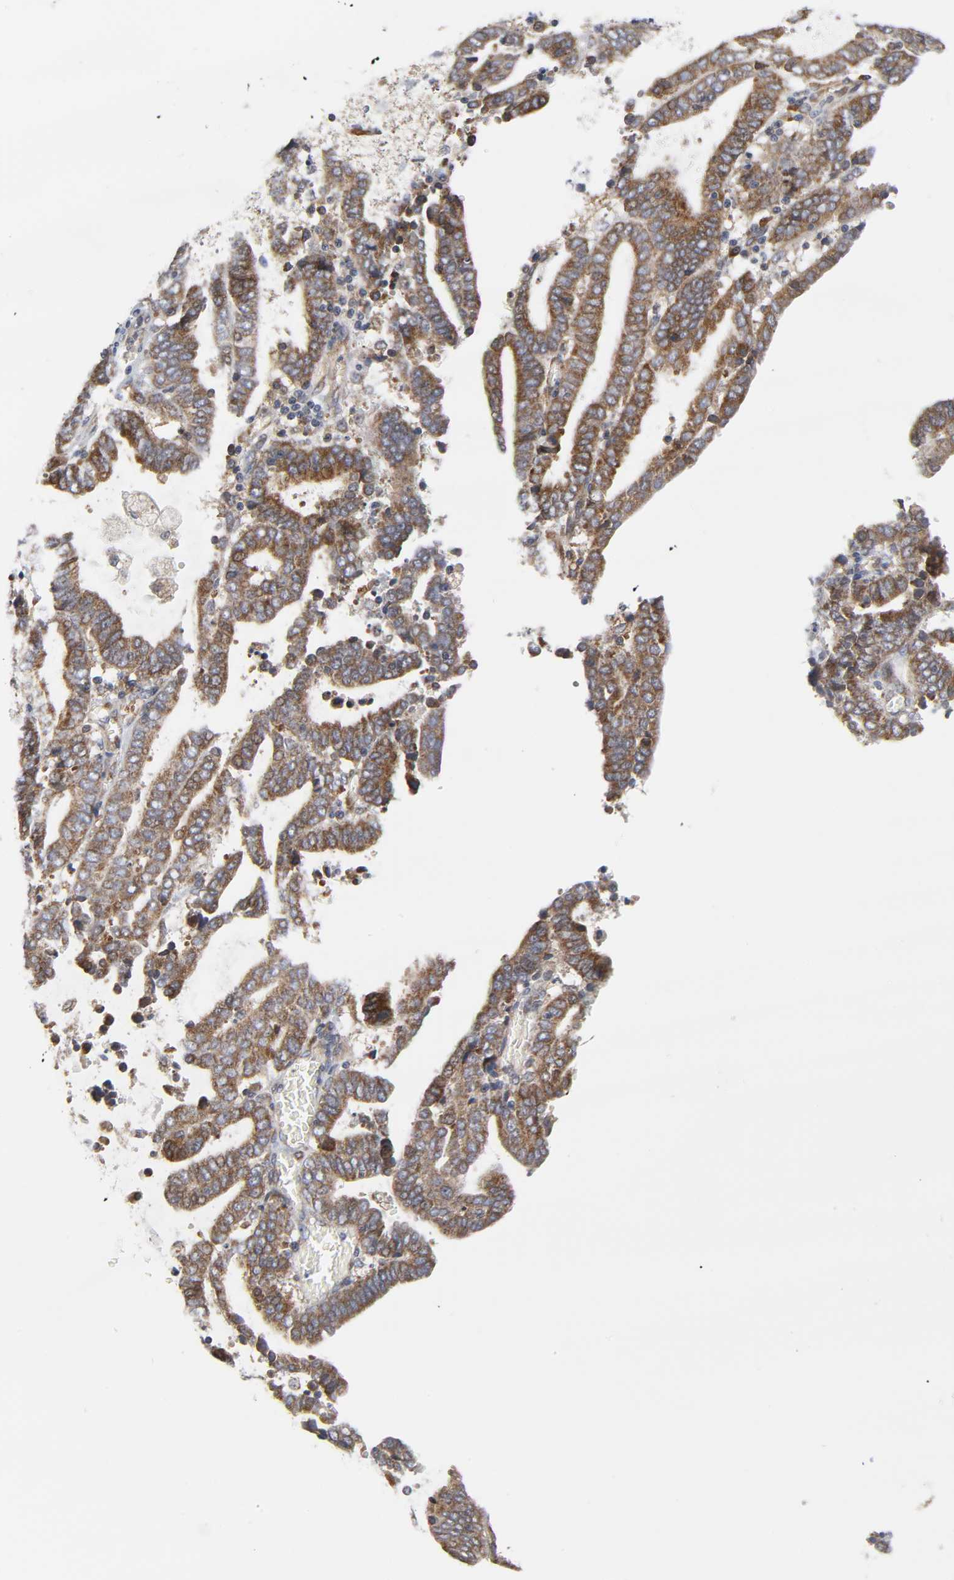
{"staining": {"intensity": "strong", "quantity": ">75%", "location": "cytoplasmic/membranous"}, "tissue": "endometrial cancer", "cell_type": "Tumor cells", "image_type": "cancer", "snomed": [{"axis": "morphology", "description": "Adenocarcinoma, NOS"}, {"axis": "topography", "description": "Uterus"}], "caption": "Immunohistochemical staining of human adenocarcinoma (endometrial) reveals strong cytoplasmic/membranous protein expression in about >75% of tumor cells.", "gene": "BAX", "patient": {"sex": "female", "age": 83}}